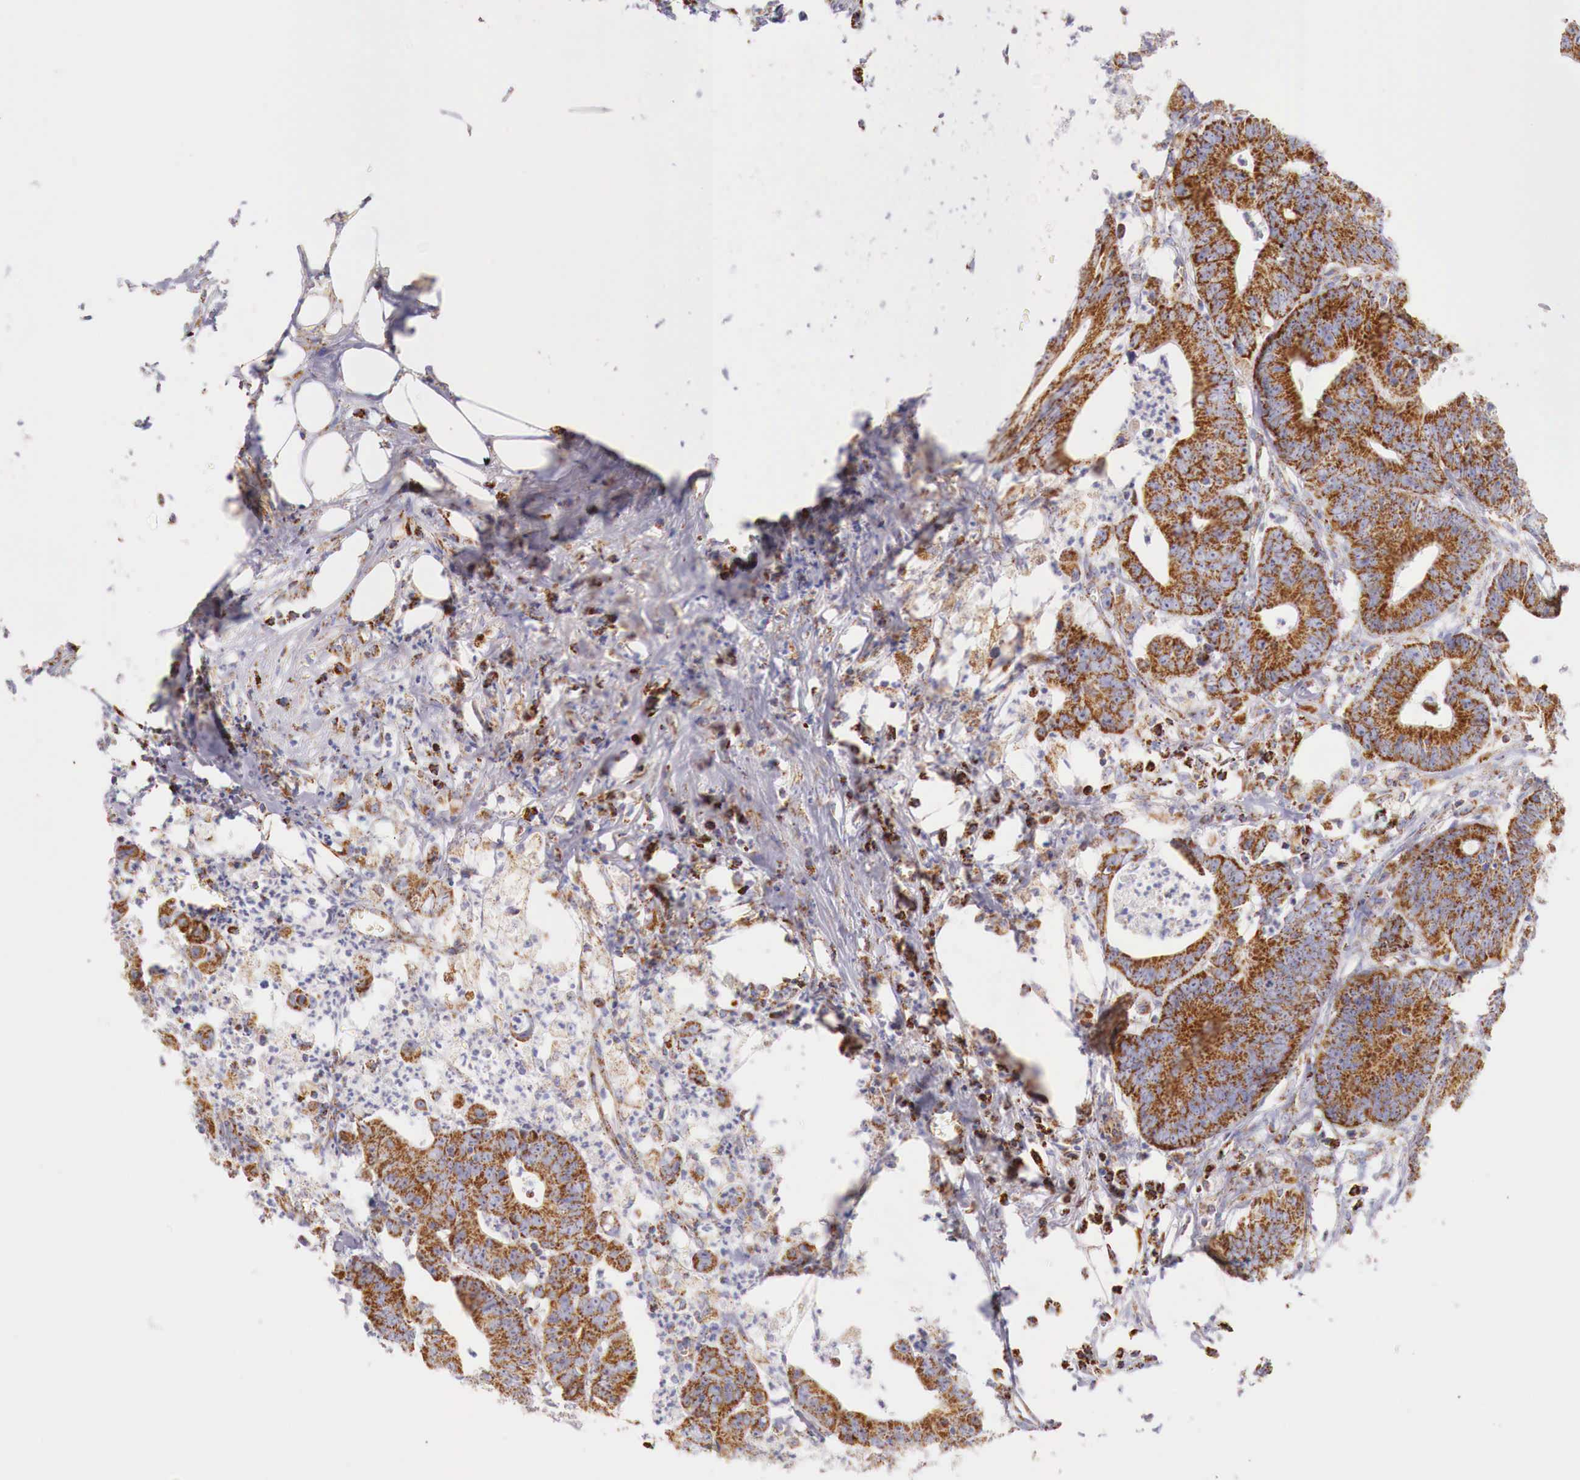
{"staining": {"intensity": "strong", "quantity": ">75%", "location": "cytoplasmic/membranous"}, "tissue": "colorectal cancer", "cell_type": "Tumor cells", "image_type": "cancer", "snomed": [{"axis": "morphology", "description": "Adenocarcinoma, NOS"}, {"axis": "topography", "description": "Colon"}], "caption": "Adenocarcinoma (colorectal) stained with immunohistochemistry (IHC) demonstrates strong cytoplasmic/membranous staining in about >75% of tumor cells.", "gene": "IDH3G", "patient": {"sex": "male", "age": 55}}